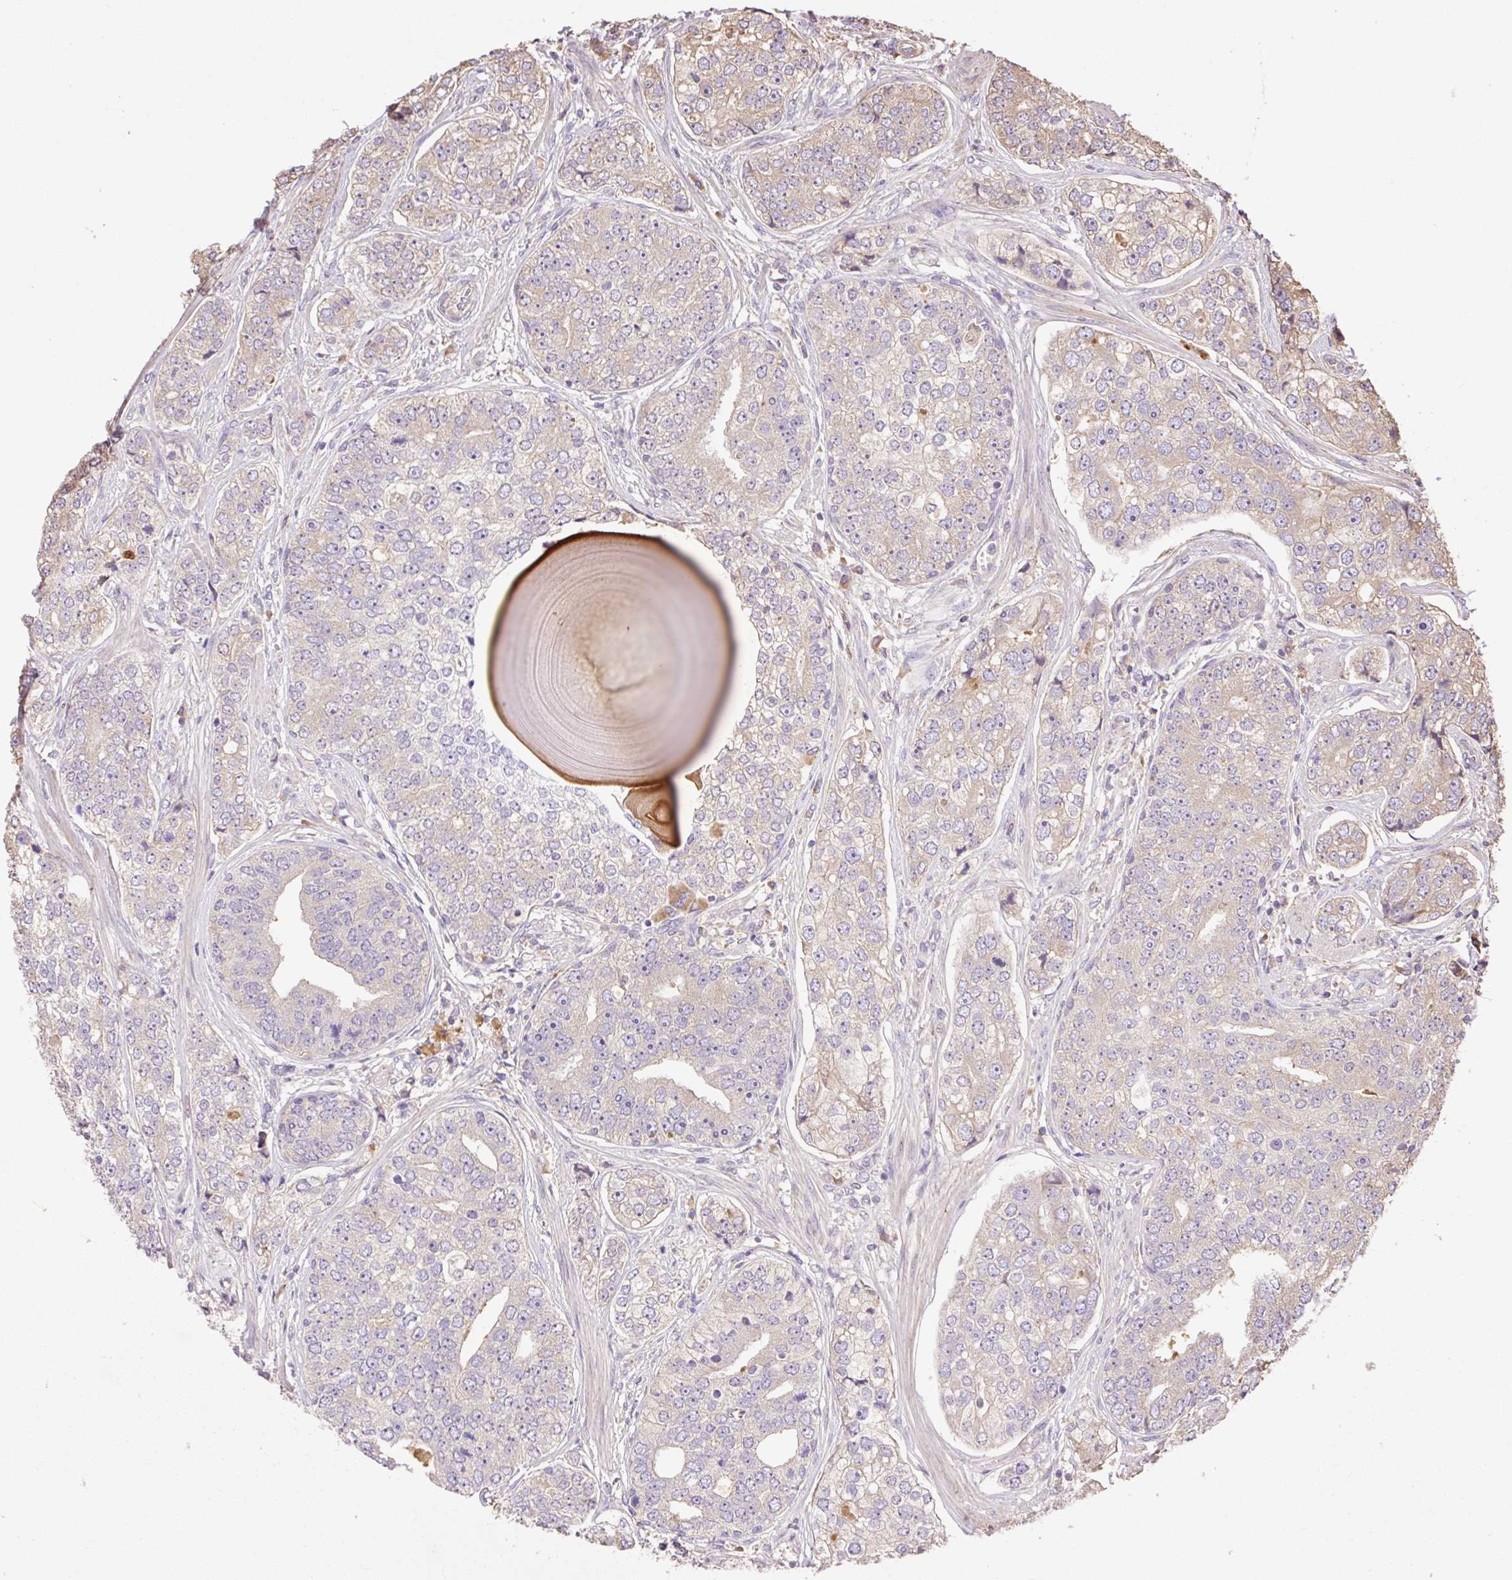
{"staining": {"intensity": "weak", "quantity": "<25%", "location": "cytoplasmic/membranous"}, "tissue": "prostate cancer", "cell_type": "Tumor cells", "image_type": "cancer", "snomed": [{"axis": "morphology", "description": "Adenocarcinoma, High grade"}, {"axis": "topography", "description": "Prostate"}], "caption": "Image shows no significant protein expression in tumor cells of prostate high-grade adenocarcinoma.", "gene": "DESI1", "patient": {"sex": "male", "age": 60}}